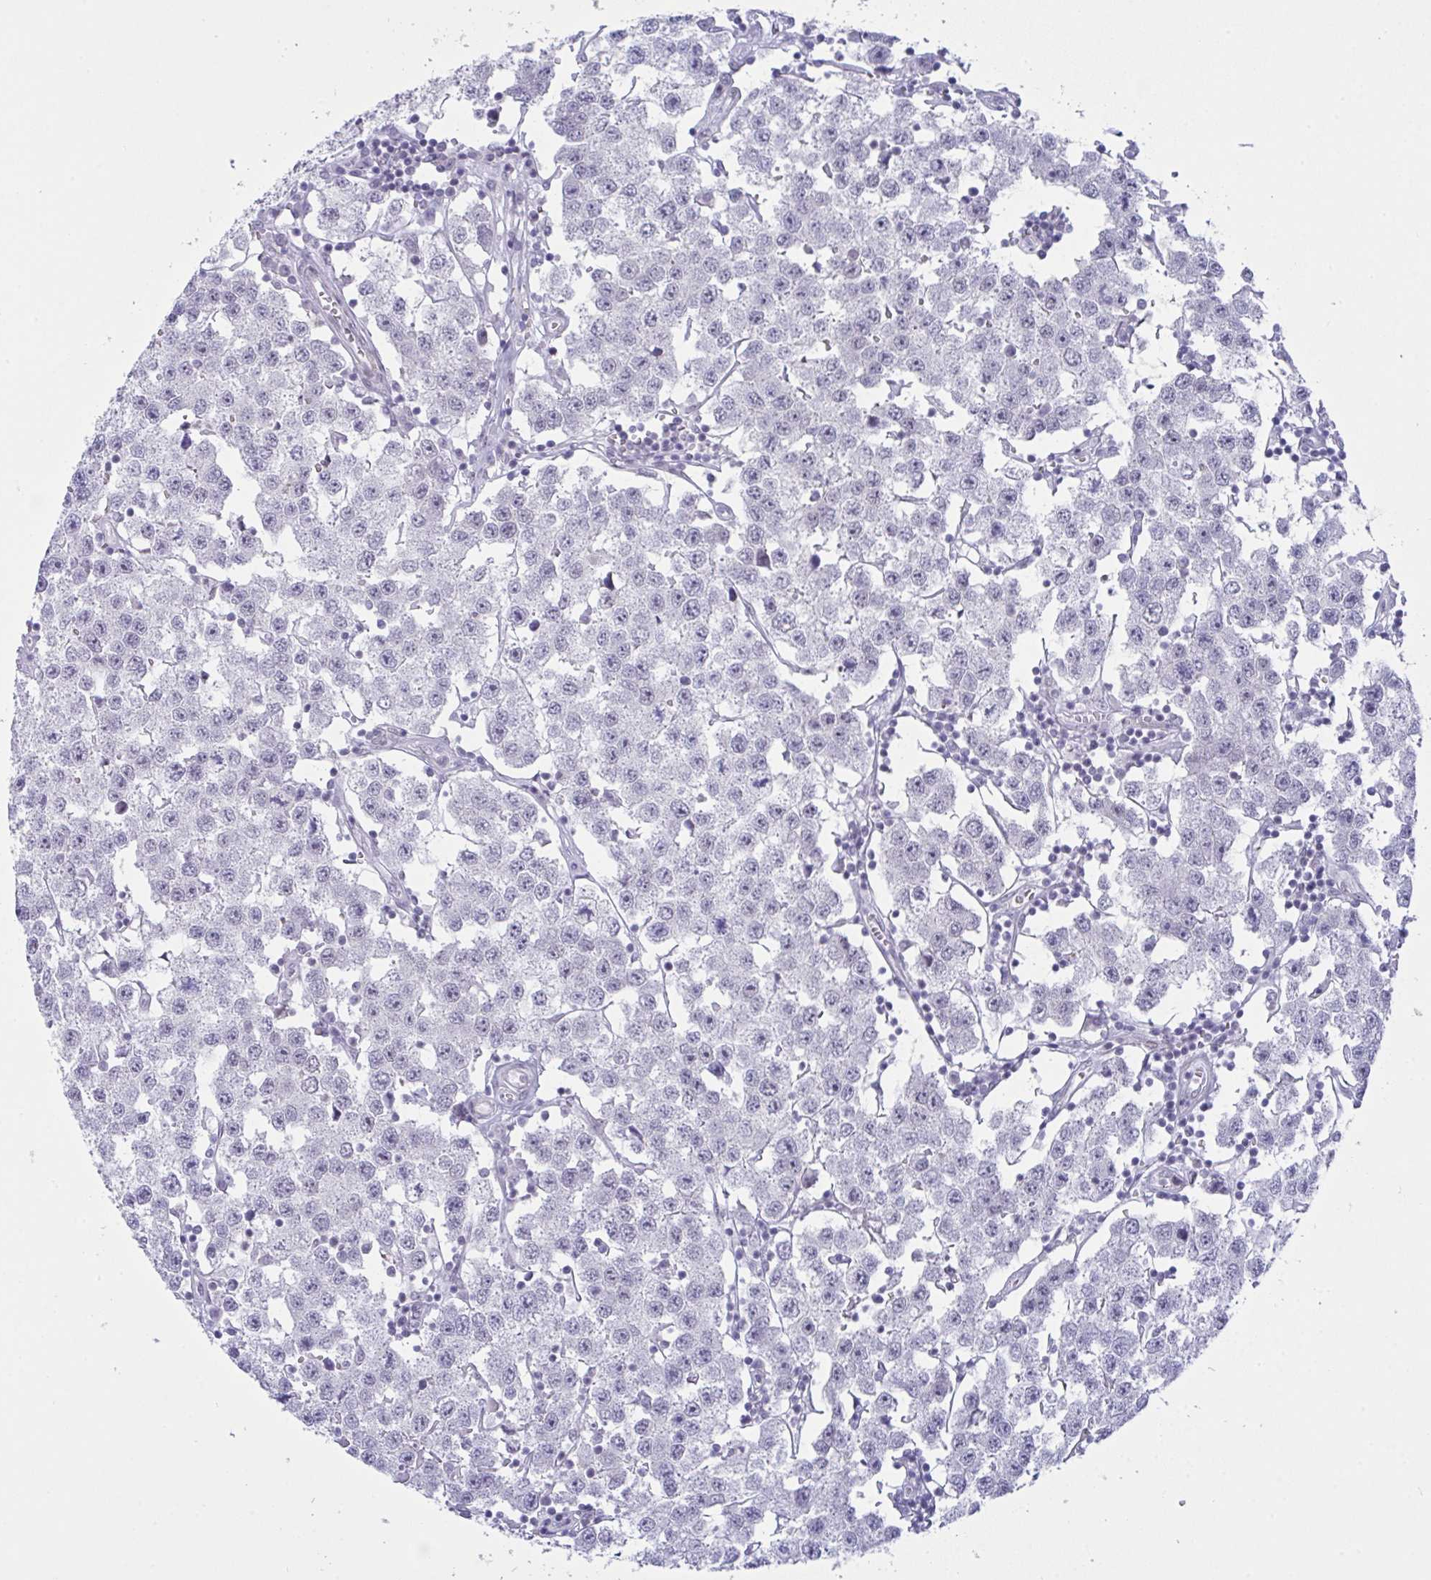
{"staining": {"intensity": "negative", "quantity": "none", "location": "none"}, "tissue": "testis cancer", "cell_type": "Tumor cells", "image_type": "cancer", "snomed": [{"axis": "morphology", "description": "Seminoma, NOS"}, {"axis": "topography", "description": "Testis"}], "caption": "High power microscopy micrograph of an immunohistochemistry histopathology image of seminoma (testis), revealing no significant positivity in tumor cells. (DAB immunohistochemistry with hematoxylin counter stain).", "gene": "FBXL22", "patient": {"sex": "male", "age": 34}}